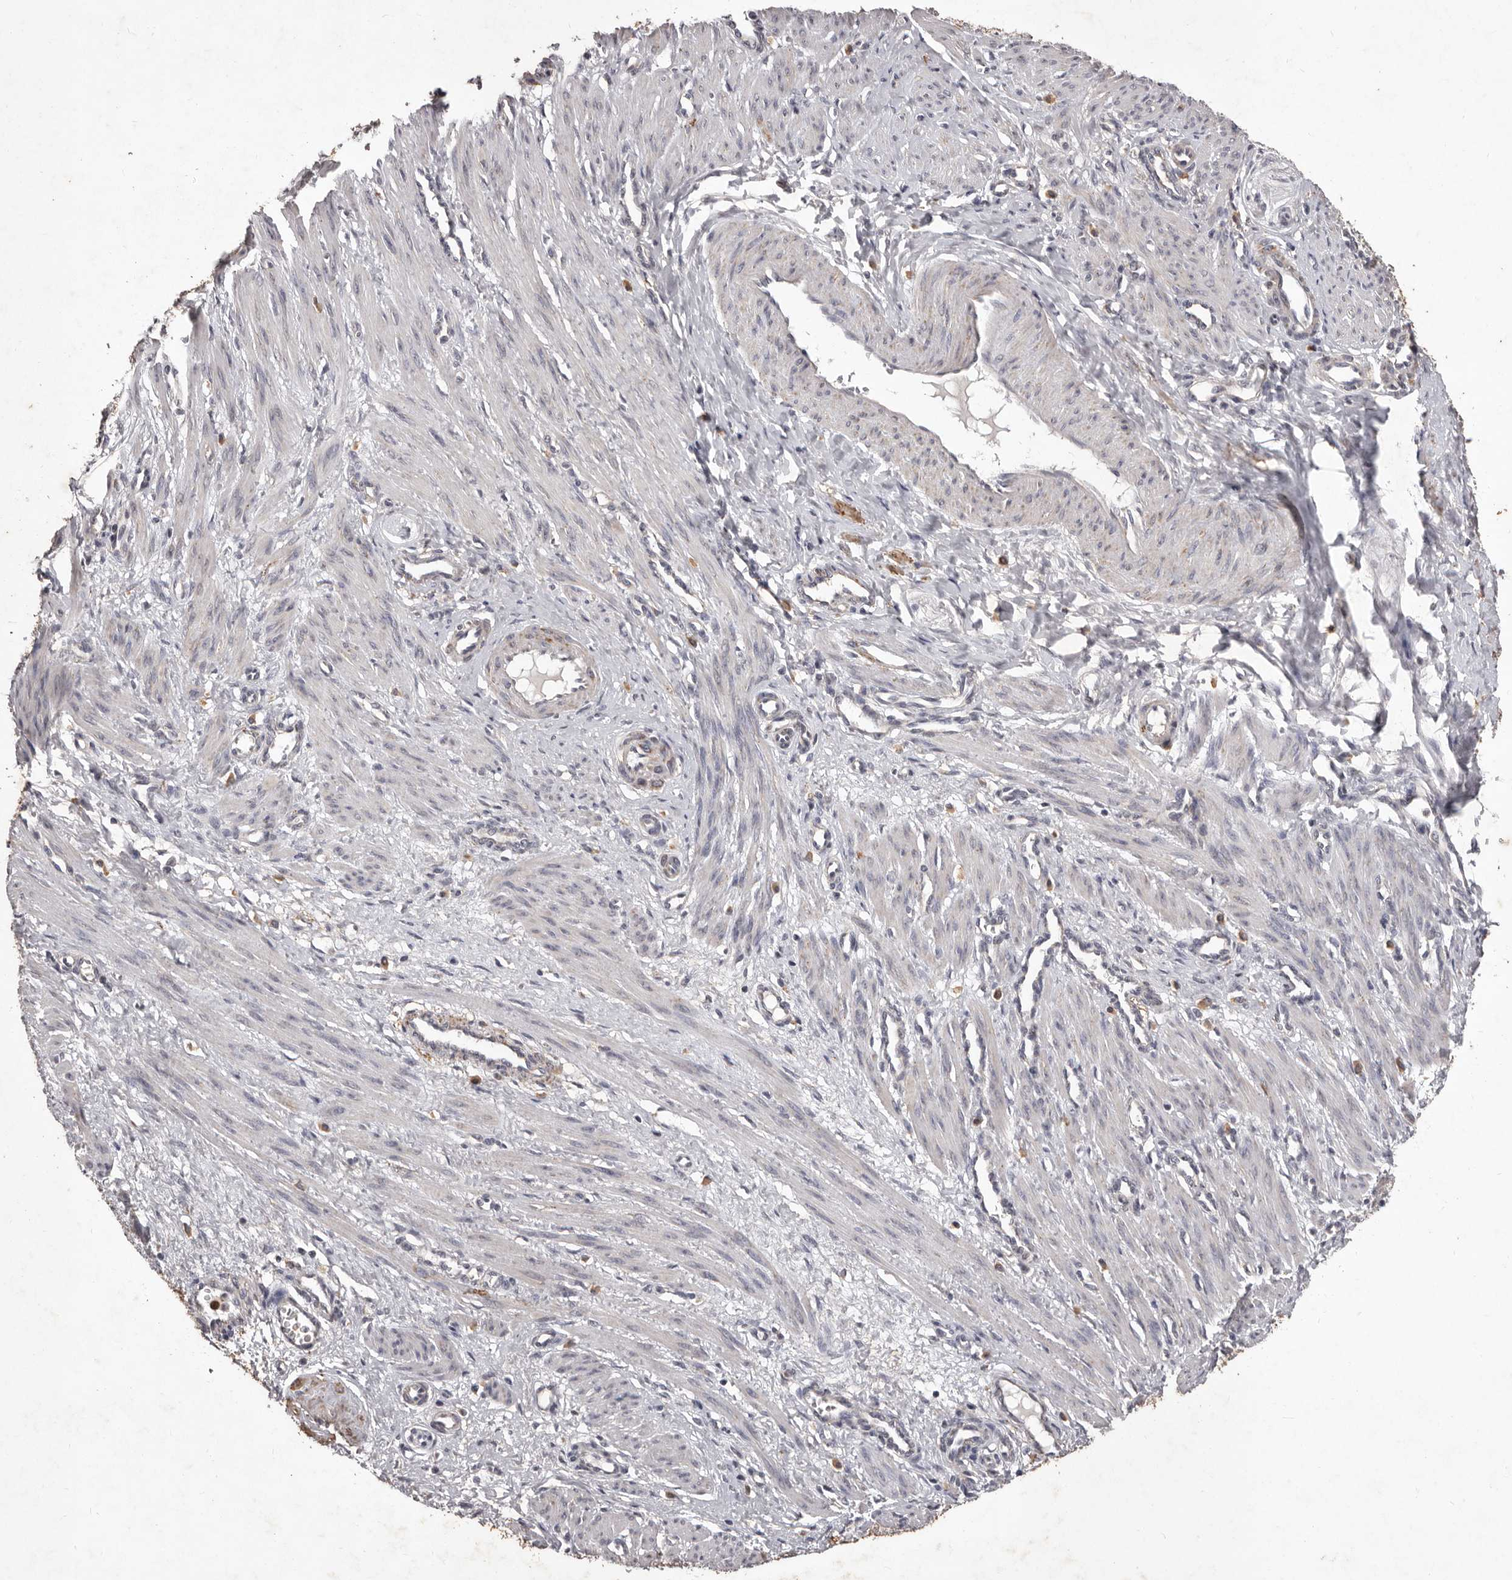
{"staining": {"intensity": "moderate", "quantity": "<25%", "location": "cytoplasmic/membranous"}, "tissue": "smooth muscle", "cell_type": "Smooth muscle cells", "image_type": "normal", "snomed": [{"axis": "morphology", "description": "Normal tissue, NOS"}, {"axis": "topography", "description": "Endometrium"}], "caption": "Immunohistochemistry (IHC) image of benign smooth muscle stained for a protein (brown), which reveals low levels of moderate cytoplasmic/membranous staining in approximately <25% of smooth muscle cells.", "gene": "CXCL14", "patient": {"sex": "female", "age": 33}}